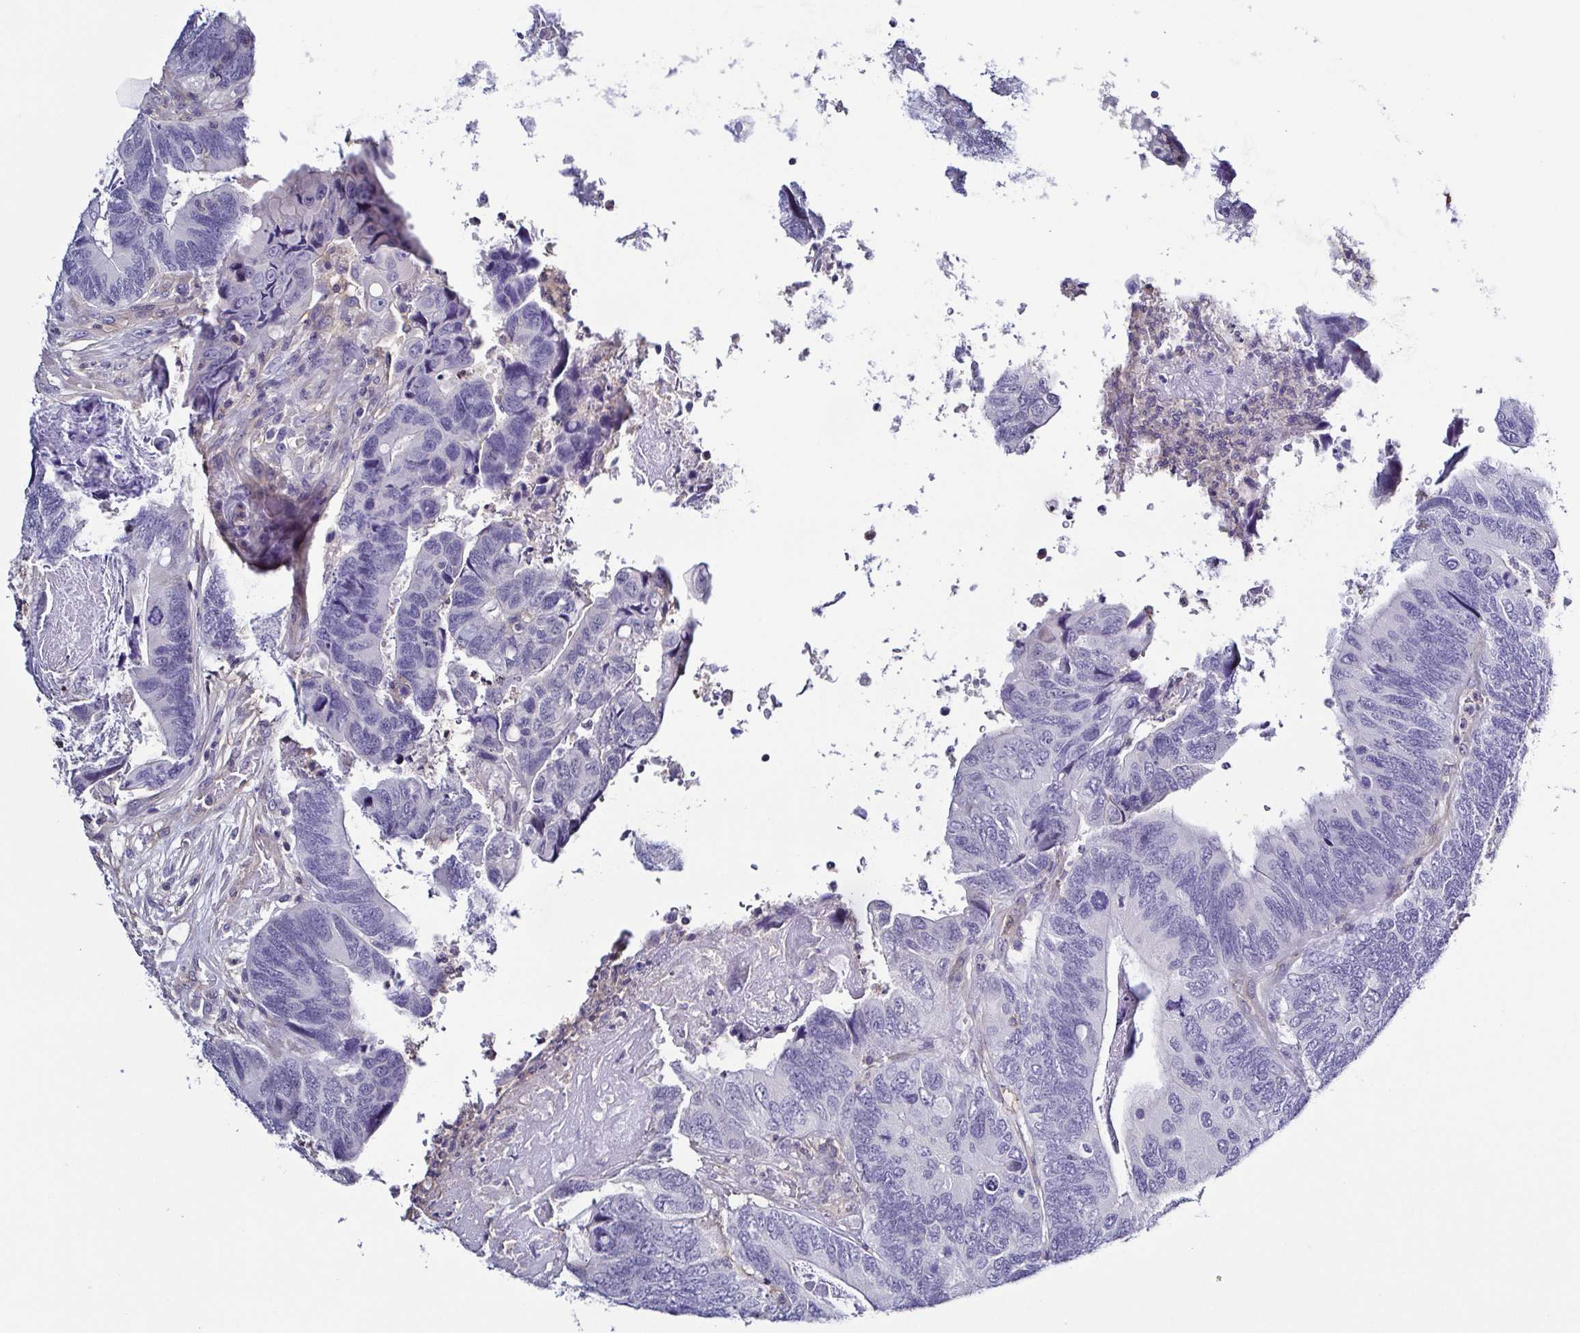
{"staining": {"intensity": "negative", "quantity": "none", "location": "none"}, "tissue": "colorectal cancer", "cell_type": "Tumor cells", "image_type": "cancer", "snomed": [{"axis": "morphology", "description": "Adenocarcinoma, NOS"}, {"axis": "topography", "description": "Colon"}], "caption": "The IHC micrograph has no significant staining in tumor cells of colorectal cancer tissue. (DAB immunohistochemistry, high magnification).", "gene": "TNNT2", "patient": {"sex": "female", "age": 67}}